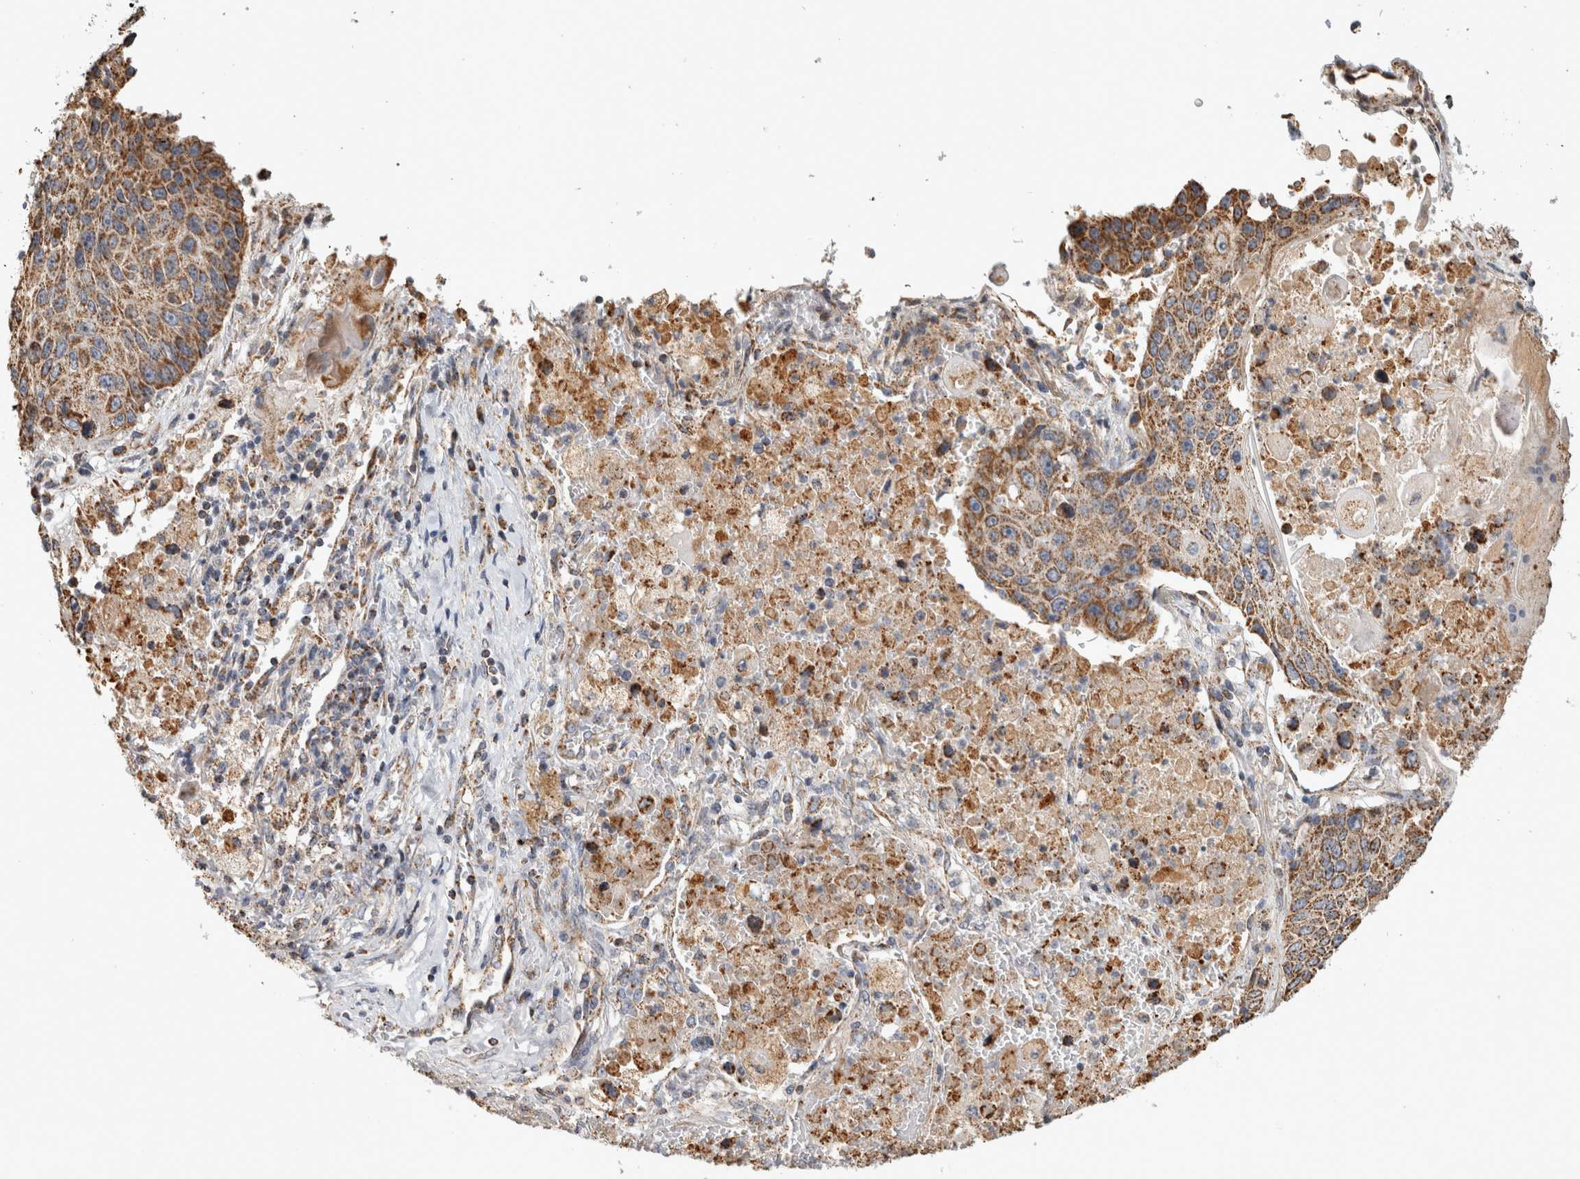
{"staining": {"intensity": "moderate", "quantity": ">75%", "location": "cytoplasmic/membranous"}, "tissue": "lung cancer", "cell_type": "Tumor cells", "image_type": "cancer", "snomed": [{"axis": "morphology", "description": "Squamous cell carcinoma, NOS"}, {"axis": "topography", "description": "Lung"}], "caption": "Lung cancer stained for a protein demonstrates moderate cytoplasmic/membranous positivity in tumor cells. The staining was performed using DAB (3,3'-diaminobenzidine) to visualize the protein expression in brown, while the nuclei were stained in blue with hematoxylin (Magnification: 20x).", "gene": "ST8SIA1", "patient": {"sex": "male", "age": 61}}